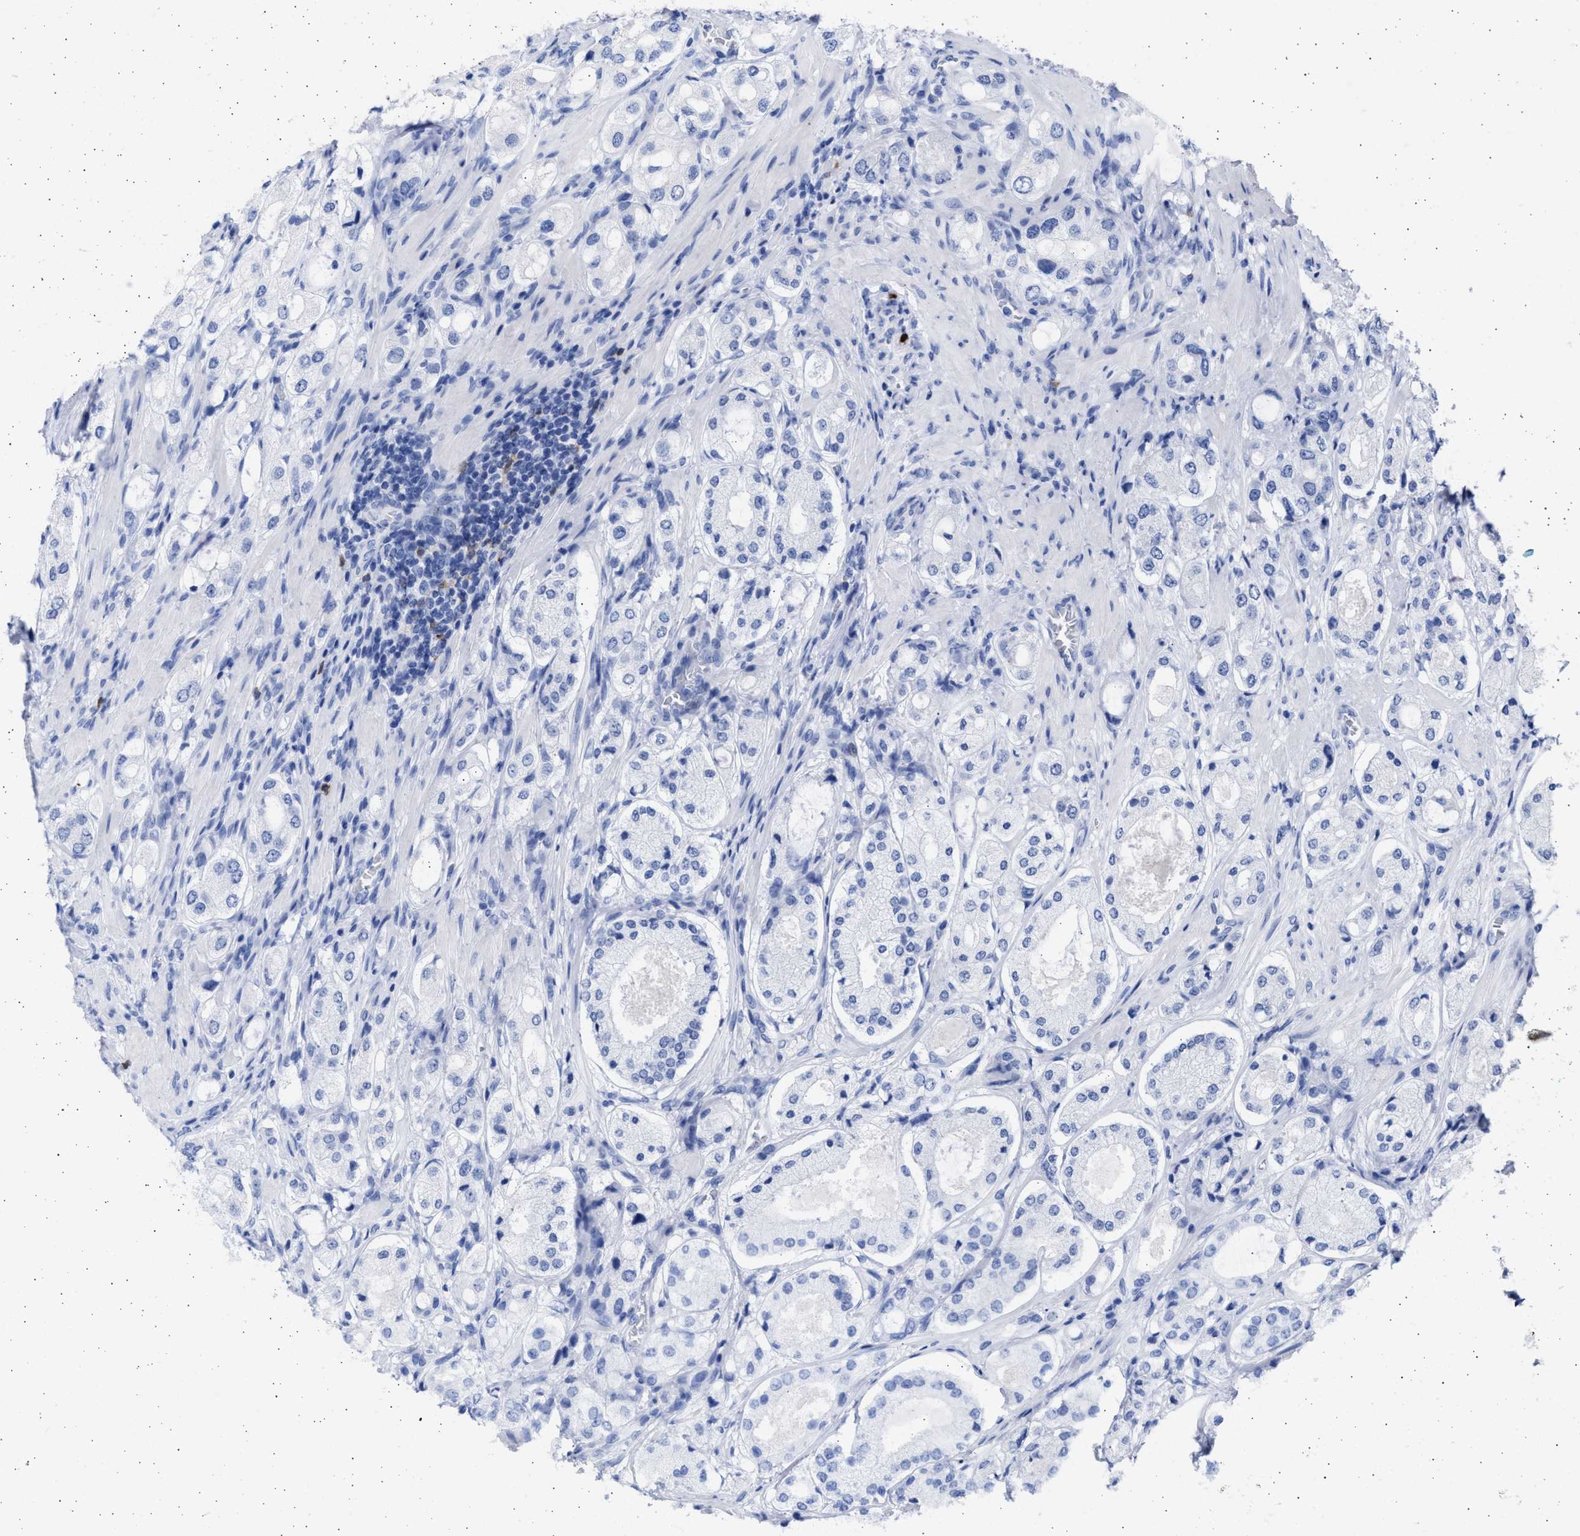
{"staining": {"intensity": "negative", "quantity": "none", "location": "none"}, "tissue": "prostate cancer", "cell_type": "Tumor cells", "image_type": "cancer", "snomed": [{"axis": "morphology", "description": "Adenocarcinoma, High grade"}, {"axis": "topography", "description": "Prostate"}], "caption": "Immunohistochemistry (IHC) histopathology image of human prostate high-grade adenocarcinoma stained for a protein (brown), which exhibits no staining in tumor cells.", "gene": "ALDOC", "patient": {"sex": "male", "age": 65}}